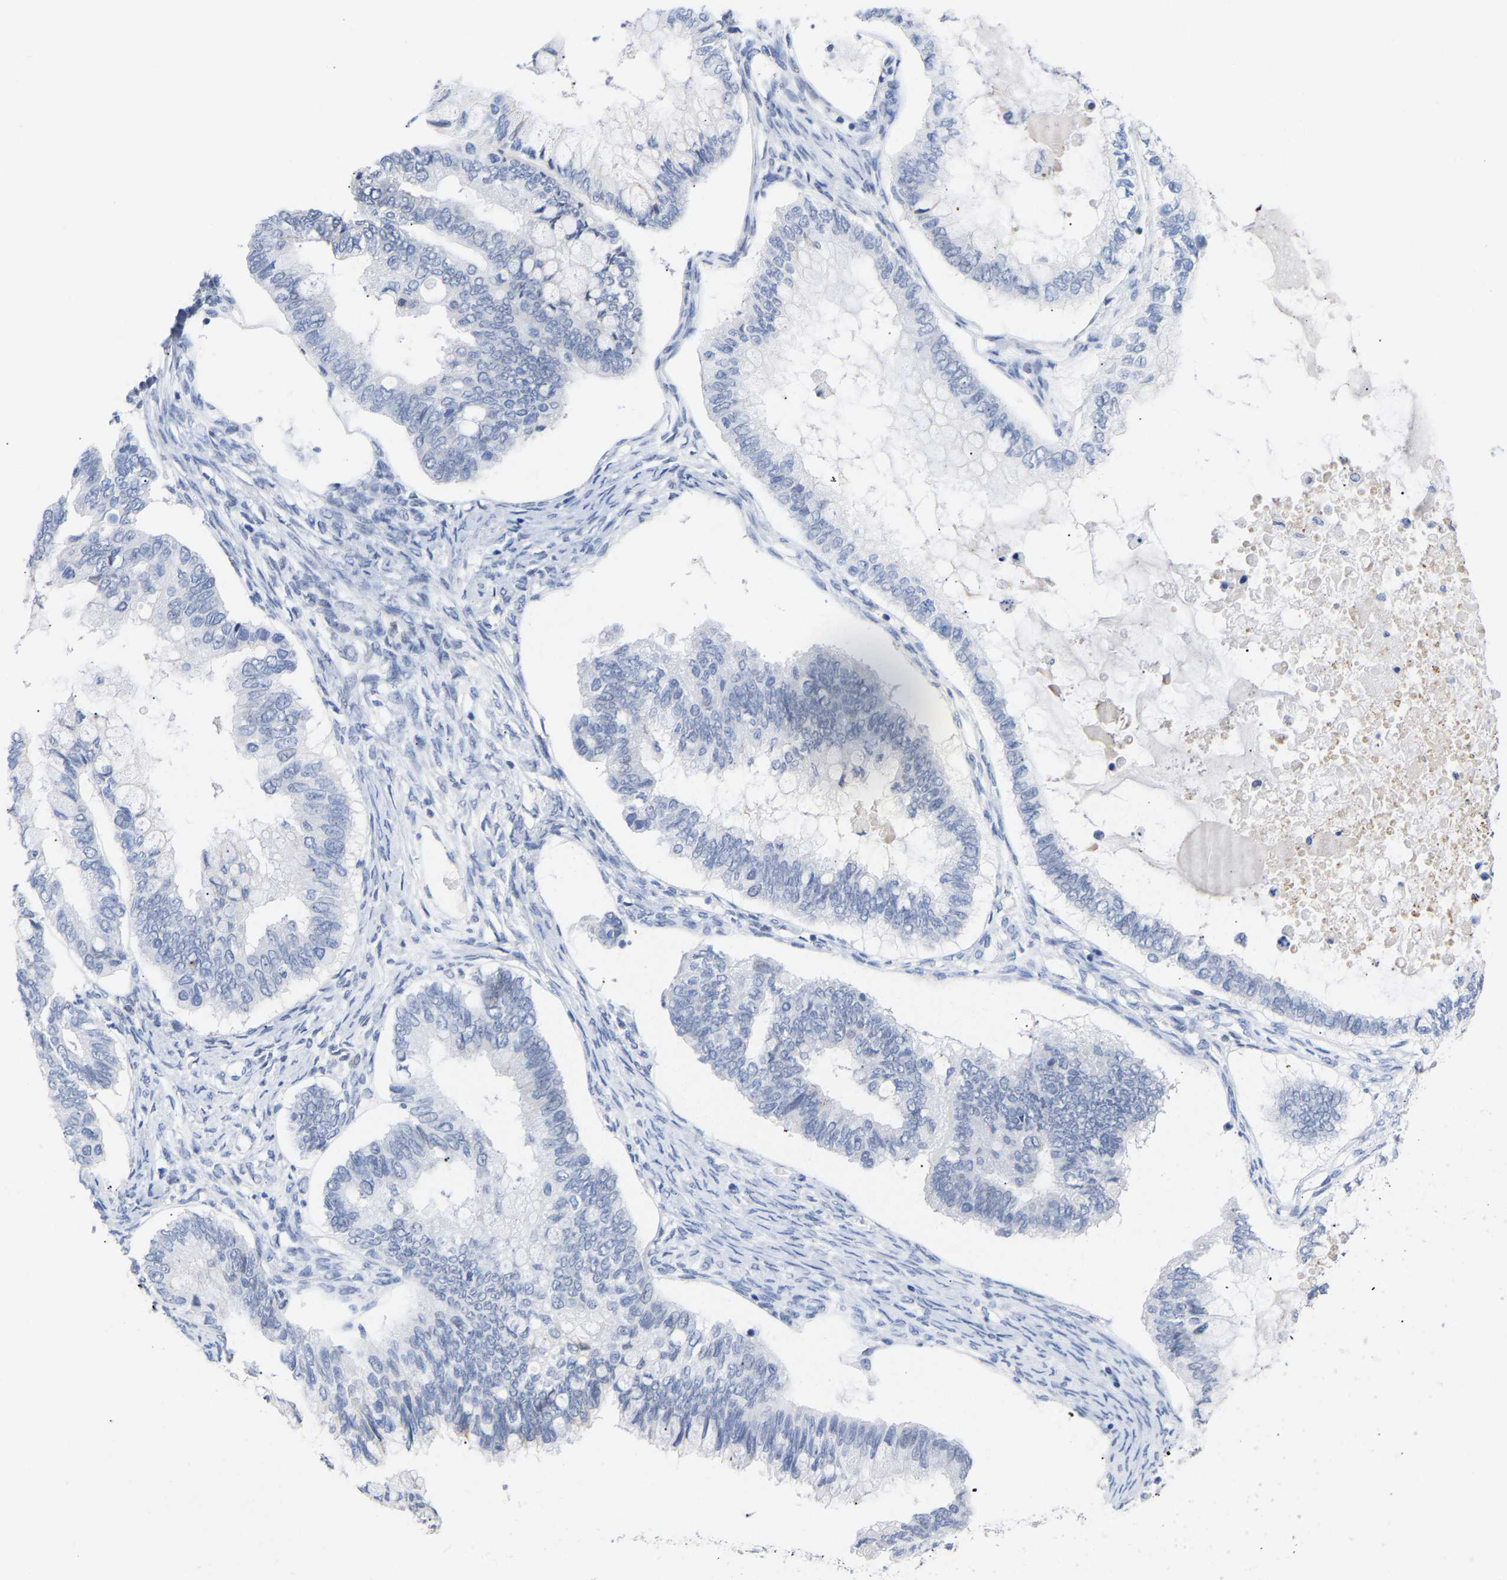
{"staining": {"intensity": "negative", "quantity": "none", "location": "none"}, "tissue": "ovarian cancer", "cell_type": "Tumor cells", "image_type": "cancer", "snomed": [{"axis": "morphology", "description": "Cystadenocarcinoma, mucinous, NOS"}, {"axis": "topography", "description": "Ovary"}], "caption": "Human mucinous cystadenocarcinoma (ovarian) stained for a protein using IHC reveals no expression in tumor cells.", "gene": "AMPH", "patient": {"sex": "female", "age": 80}}